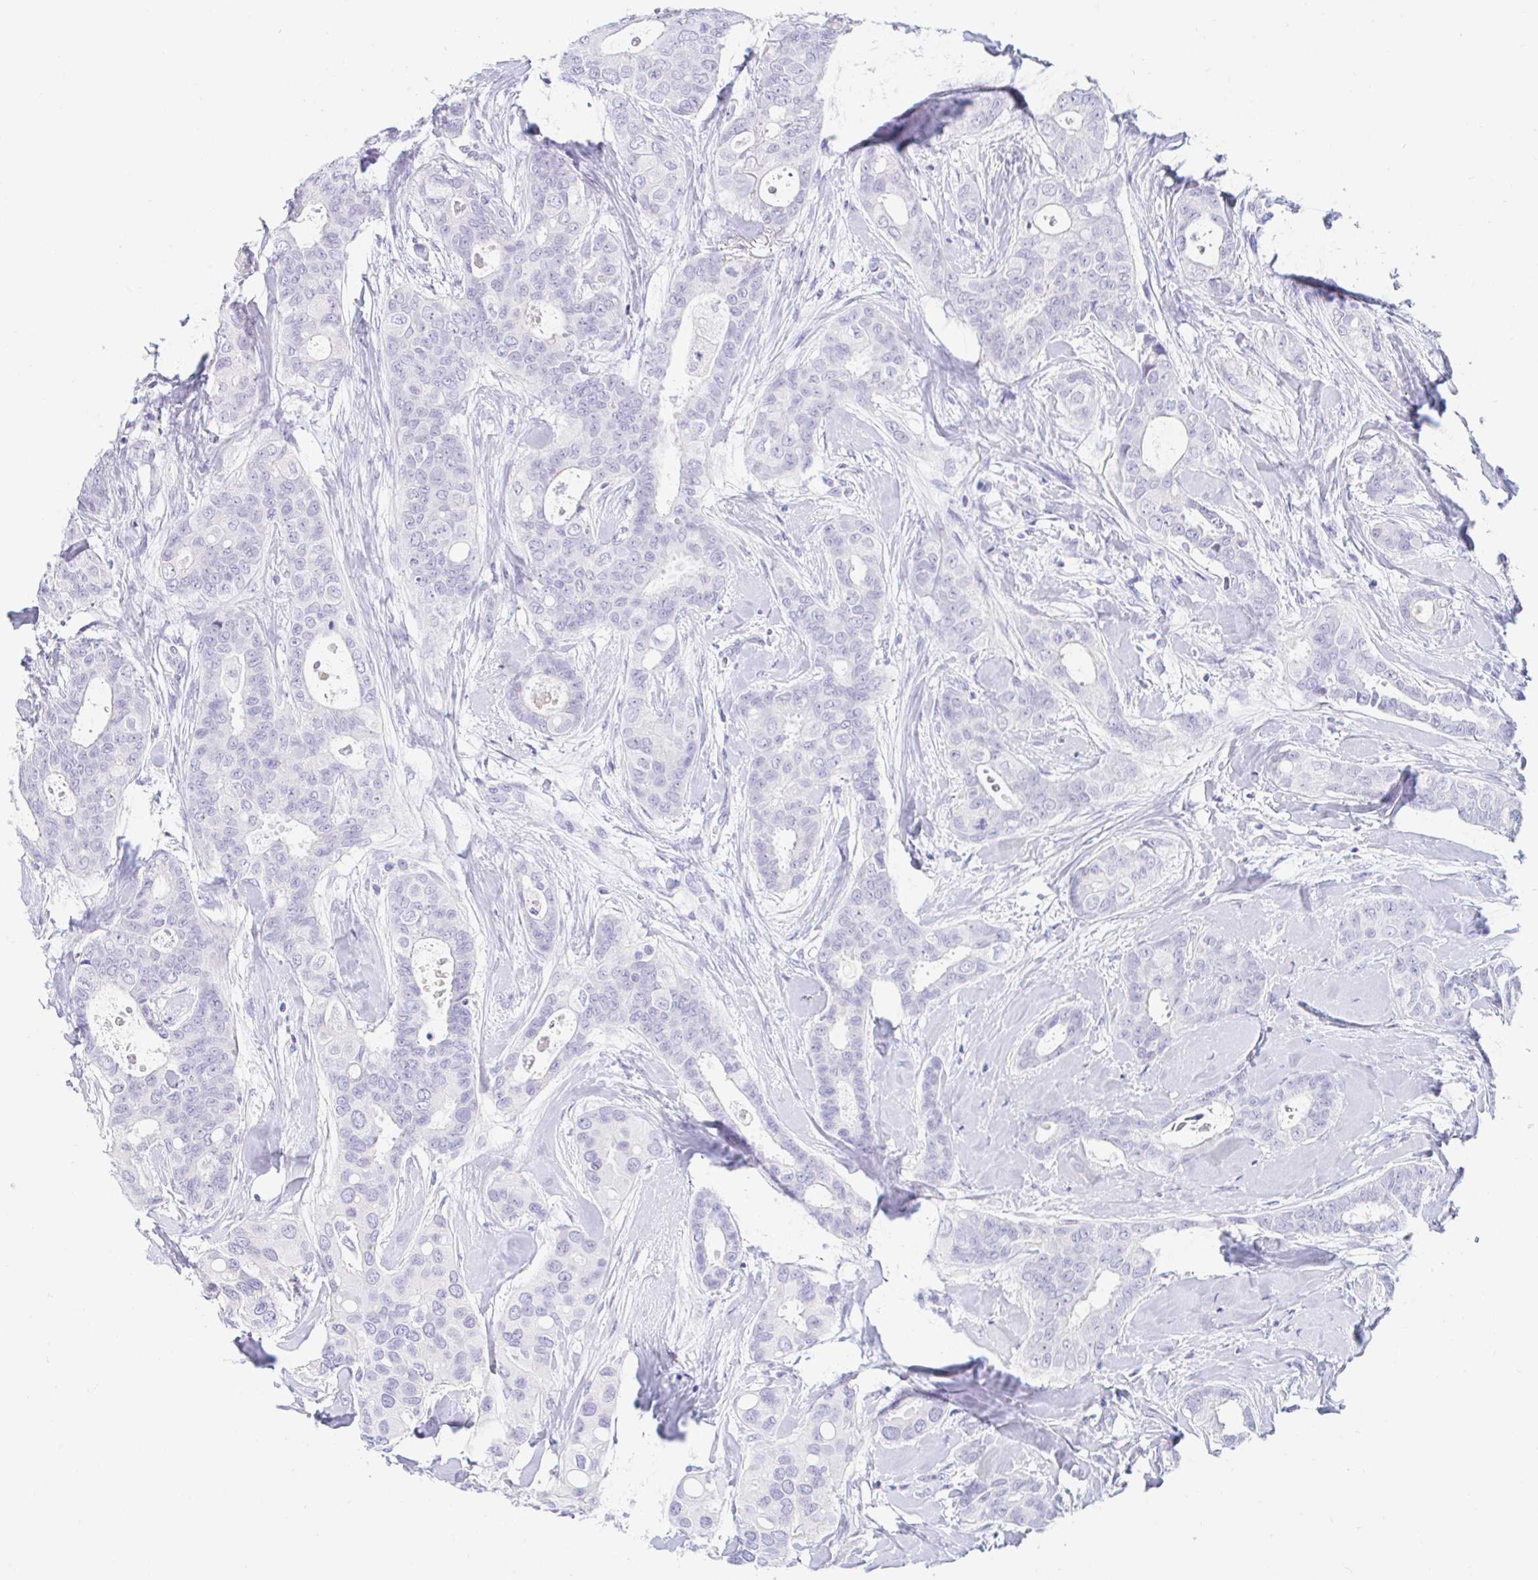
{"staining": {"intensity": "negative", "quantity": "none", "location": "none"}, "tissue": "breast cancer", "cell_type": "Tumor cells", "image_type": "cancer", "snomed": [{"axis": "morphology", "description": "Duct carcinoma"}, {"axis": "topography", "description": "Breast"}], "caption": "This is an immunohistochemistry histopathology image of human breast infiltrating ductal carcinoma. There is no expression in tumor cells.", "gene": "TEX44", "patient": {"sex": "female", "age": 45}}